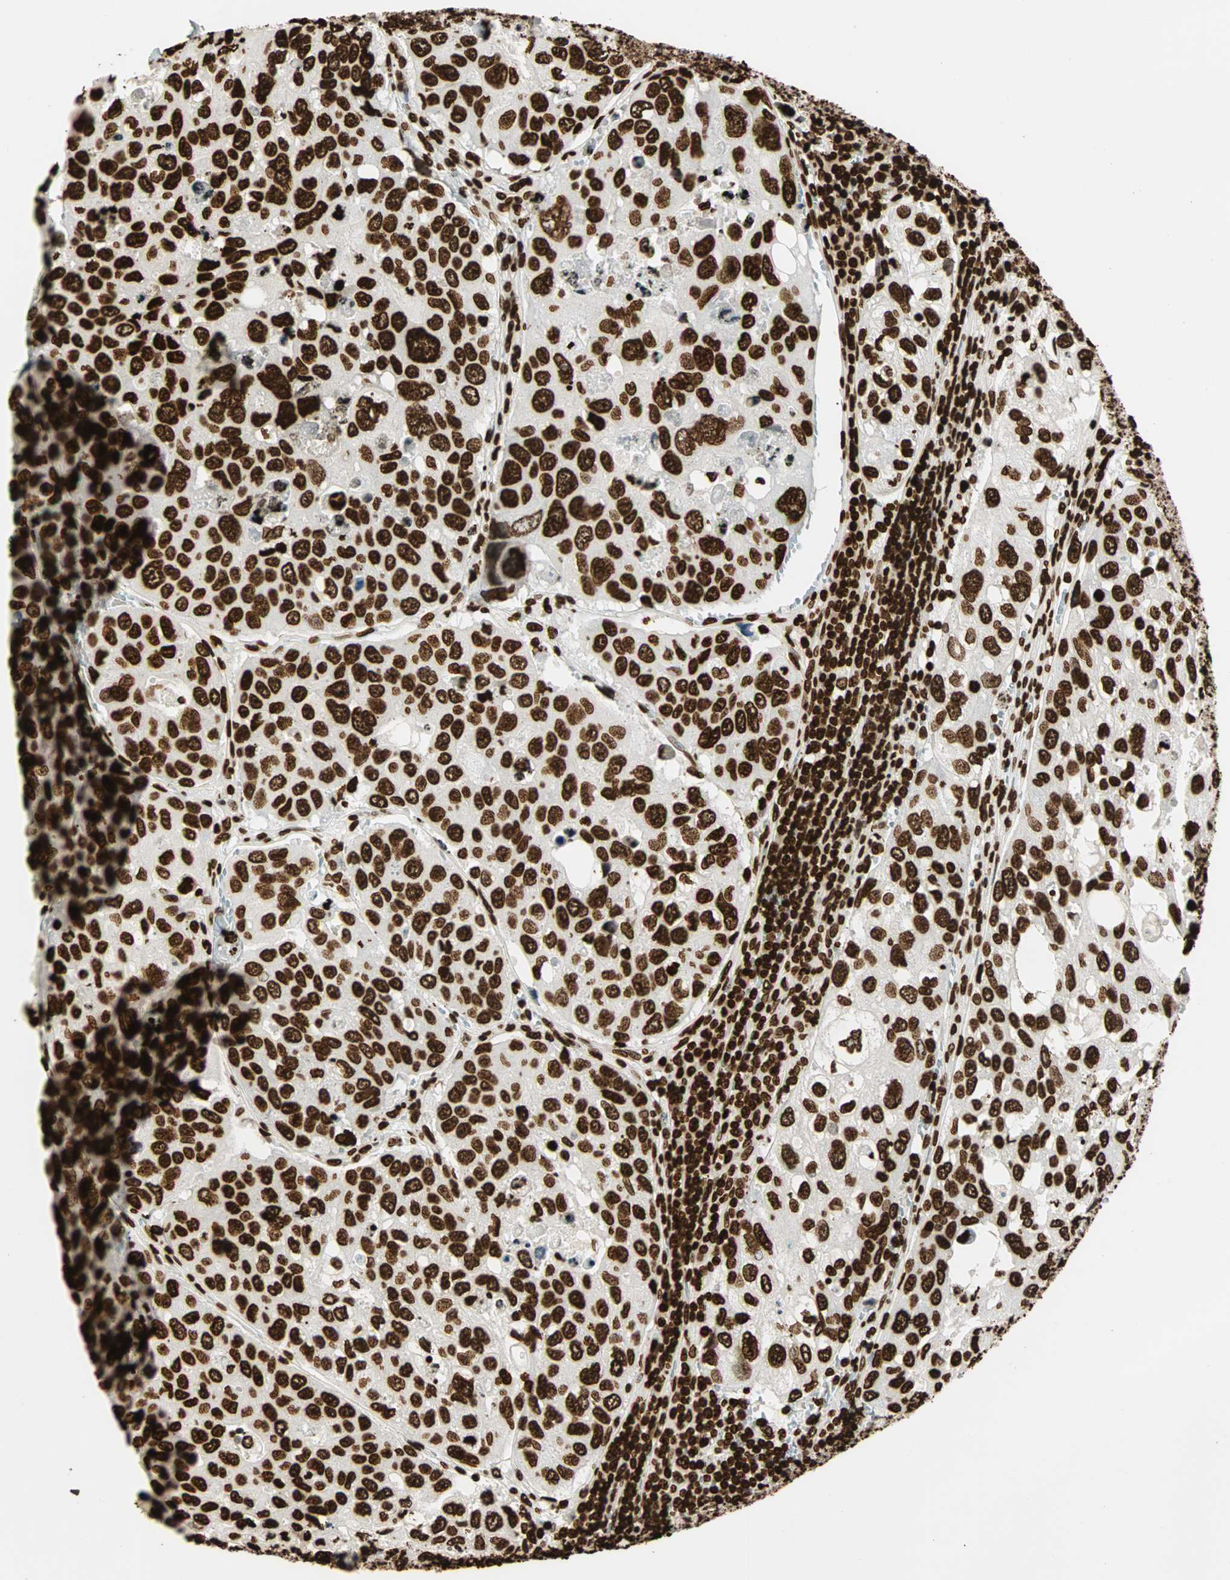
{"staining": {"intensity": "strong", "quantity": ">75%", "location": "nuclear"}, "tissue": "urothelial cancer", "cell_type": "Tumor cells", "image_type": "cancer", "snomed": [{"axis": "morphology", "description": "Urothelial carcinoma, High grade"}, {"axis": "topography", "description": "Lymph node"}, {"axis": "topography", "description": "Urinary bladder"}], "caption": "Tumor cells show high levels of strong nuclear positivity in about >75% of cells in urothelial cancer. (Stains: DAB (3,3'-diaminobenzidine) in brown, nuclei in blue, Microscopy: brightfield microscopy at high magnification).", "gene": "GLI2", "patient": {"sex": "male", "age": 51}}